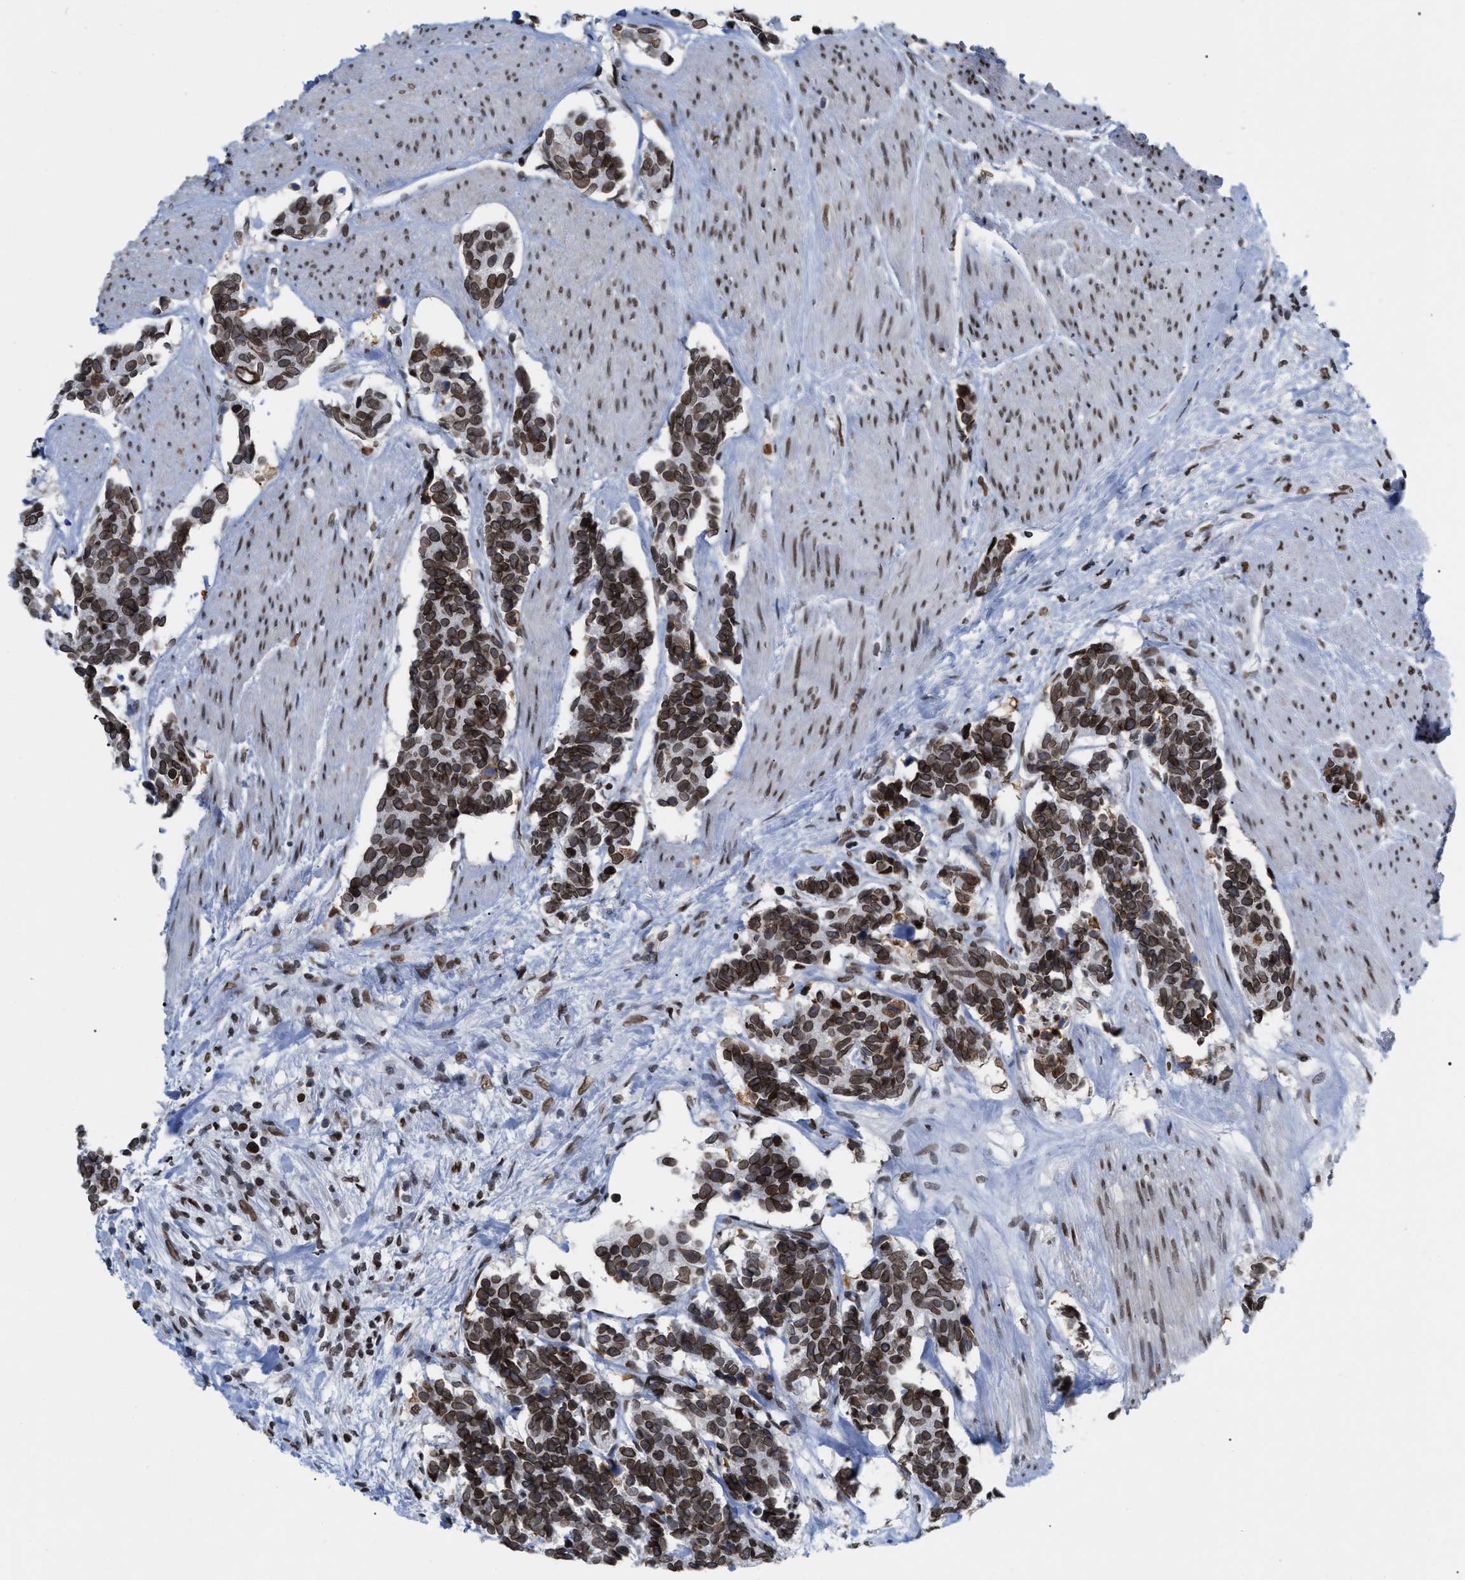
{"staining": {"intensity": "moderate", "quantity": ">75%", "location": "cytoplasmic/membranous,nuclear"}, "tissue": "carcinoid", "cell_type": "Tumor cells", "image_type": "cancer", "snomed": [{"axis": "morphology", "description": "Carcinoma, NOS"}, {"axis": "morphology", "description": "Carcinoid, malignant, NOS"}, {"axis": "topography", "description": "Urinary bladder"}], "caption": "Carcinoid was stained to show a protein in brown. There is medium levels of moderate cytoplasmic/membranous and nuclear staining in approximately >75% of tumor cells.", "gene": "TPR", "patient": {"sex": "male", "age": 57}}